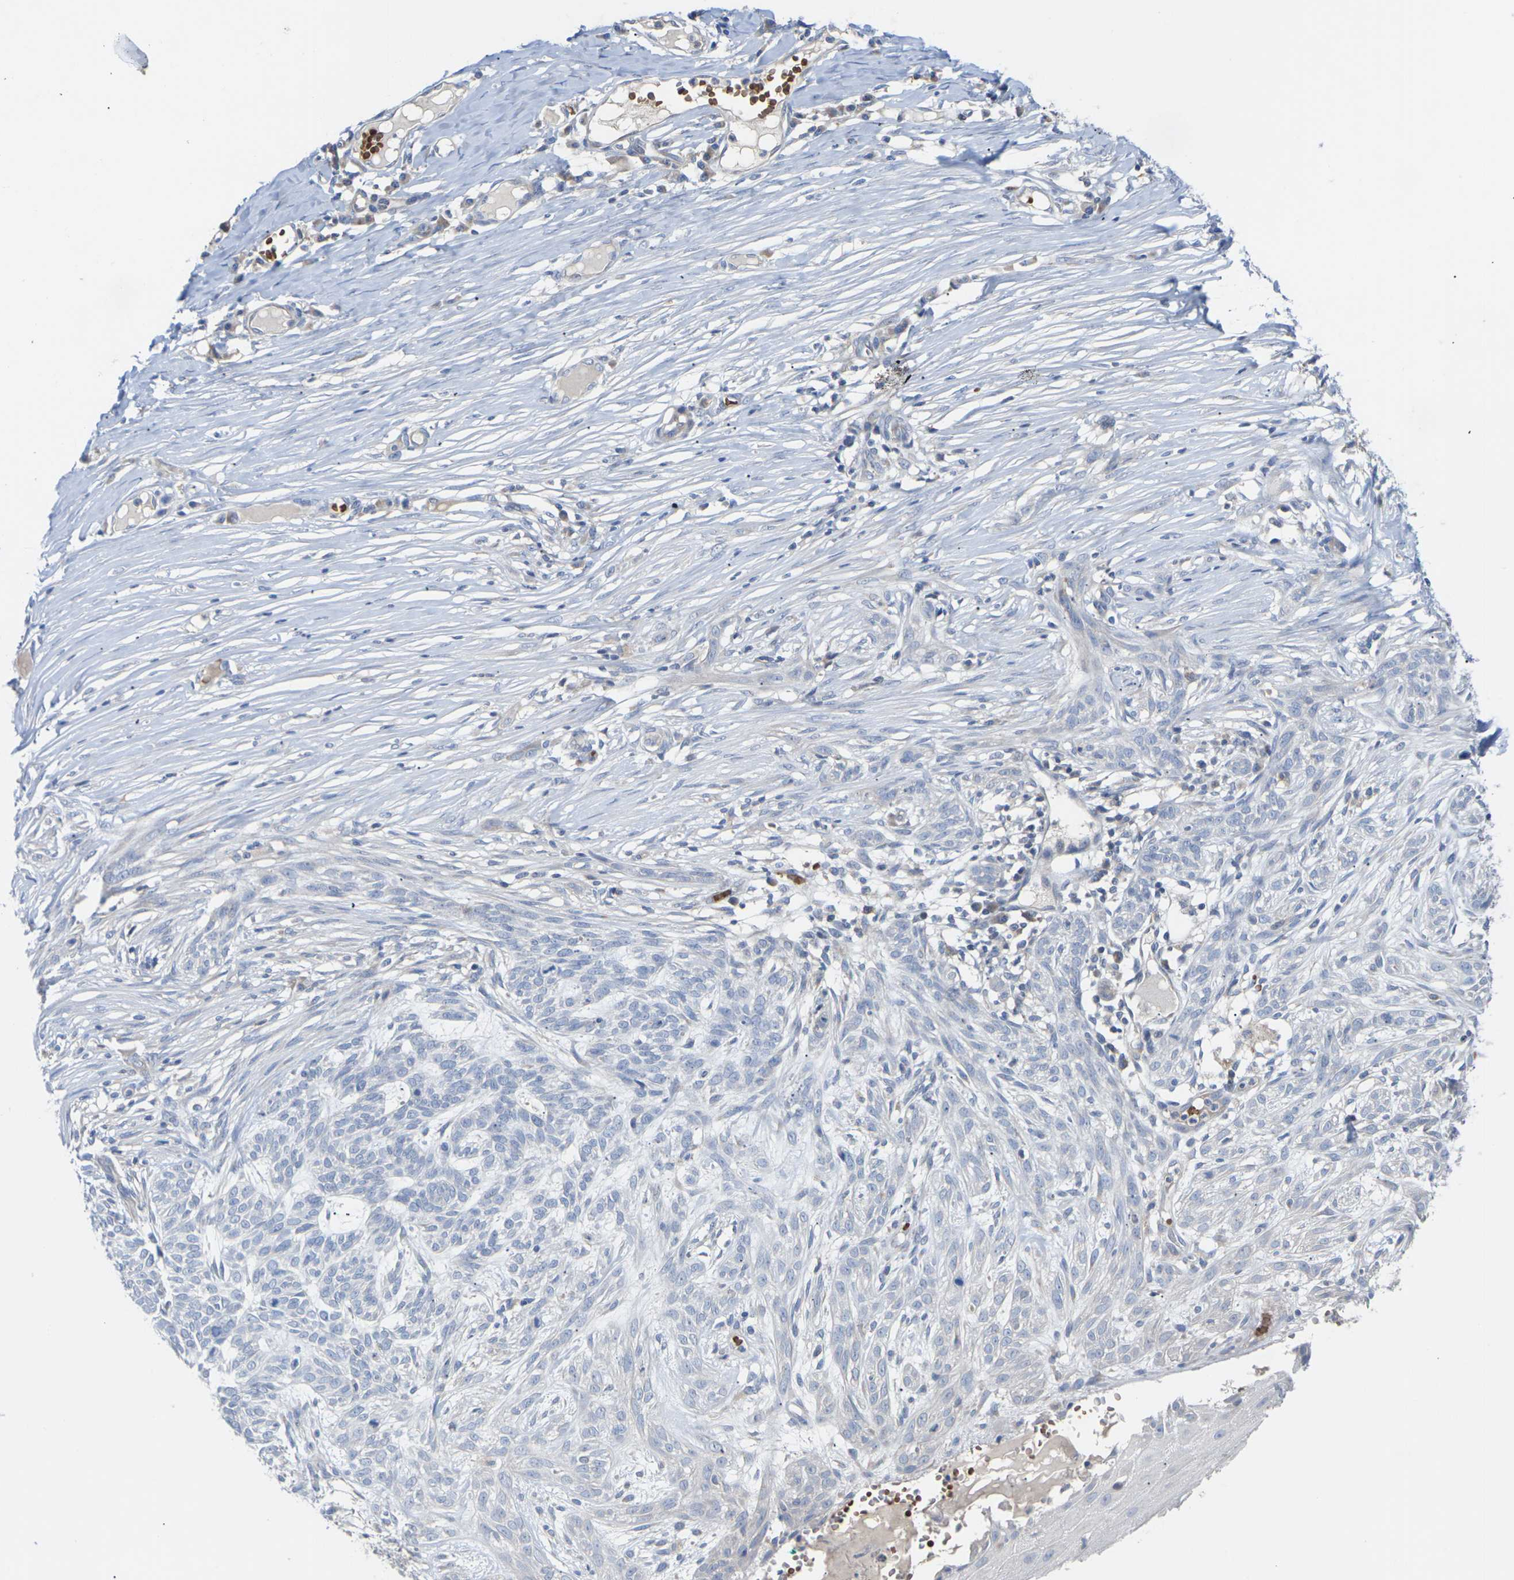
{"staining": {"intensity": "negative", "quantity": "none", "location": "none"}, "tissue": "skin cancer", "cell_type": "Tumor cells", "image_type": "cancer", "snomed": [{"axis": "morphology", "description": "Basal cell carcinoma"}, {"axis": "topography", "description": "Skin"}], "caption": "Image shows no significant protein positivity in tumor cells of skin cancer.", "gene": "TMCO4", "patient": {"sex": "female", "age": 59}}